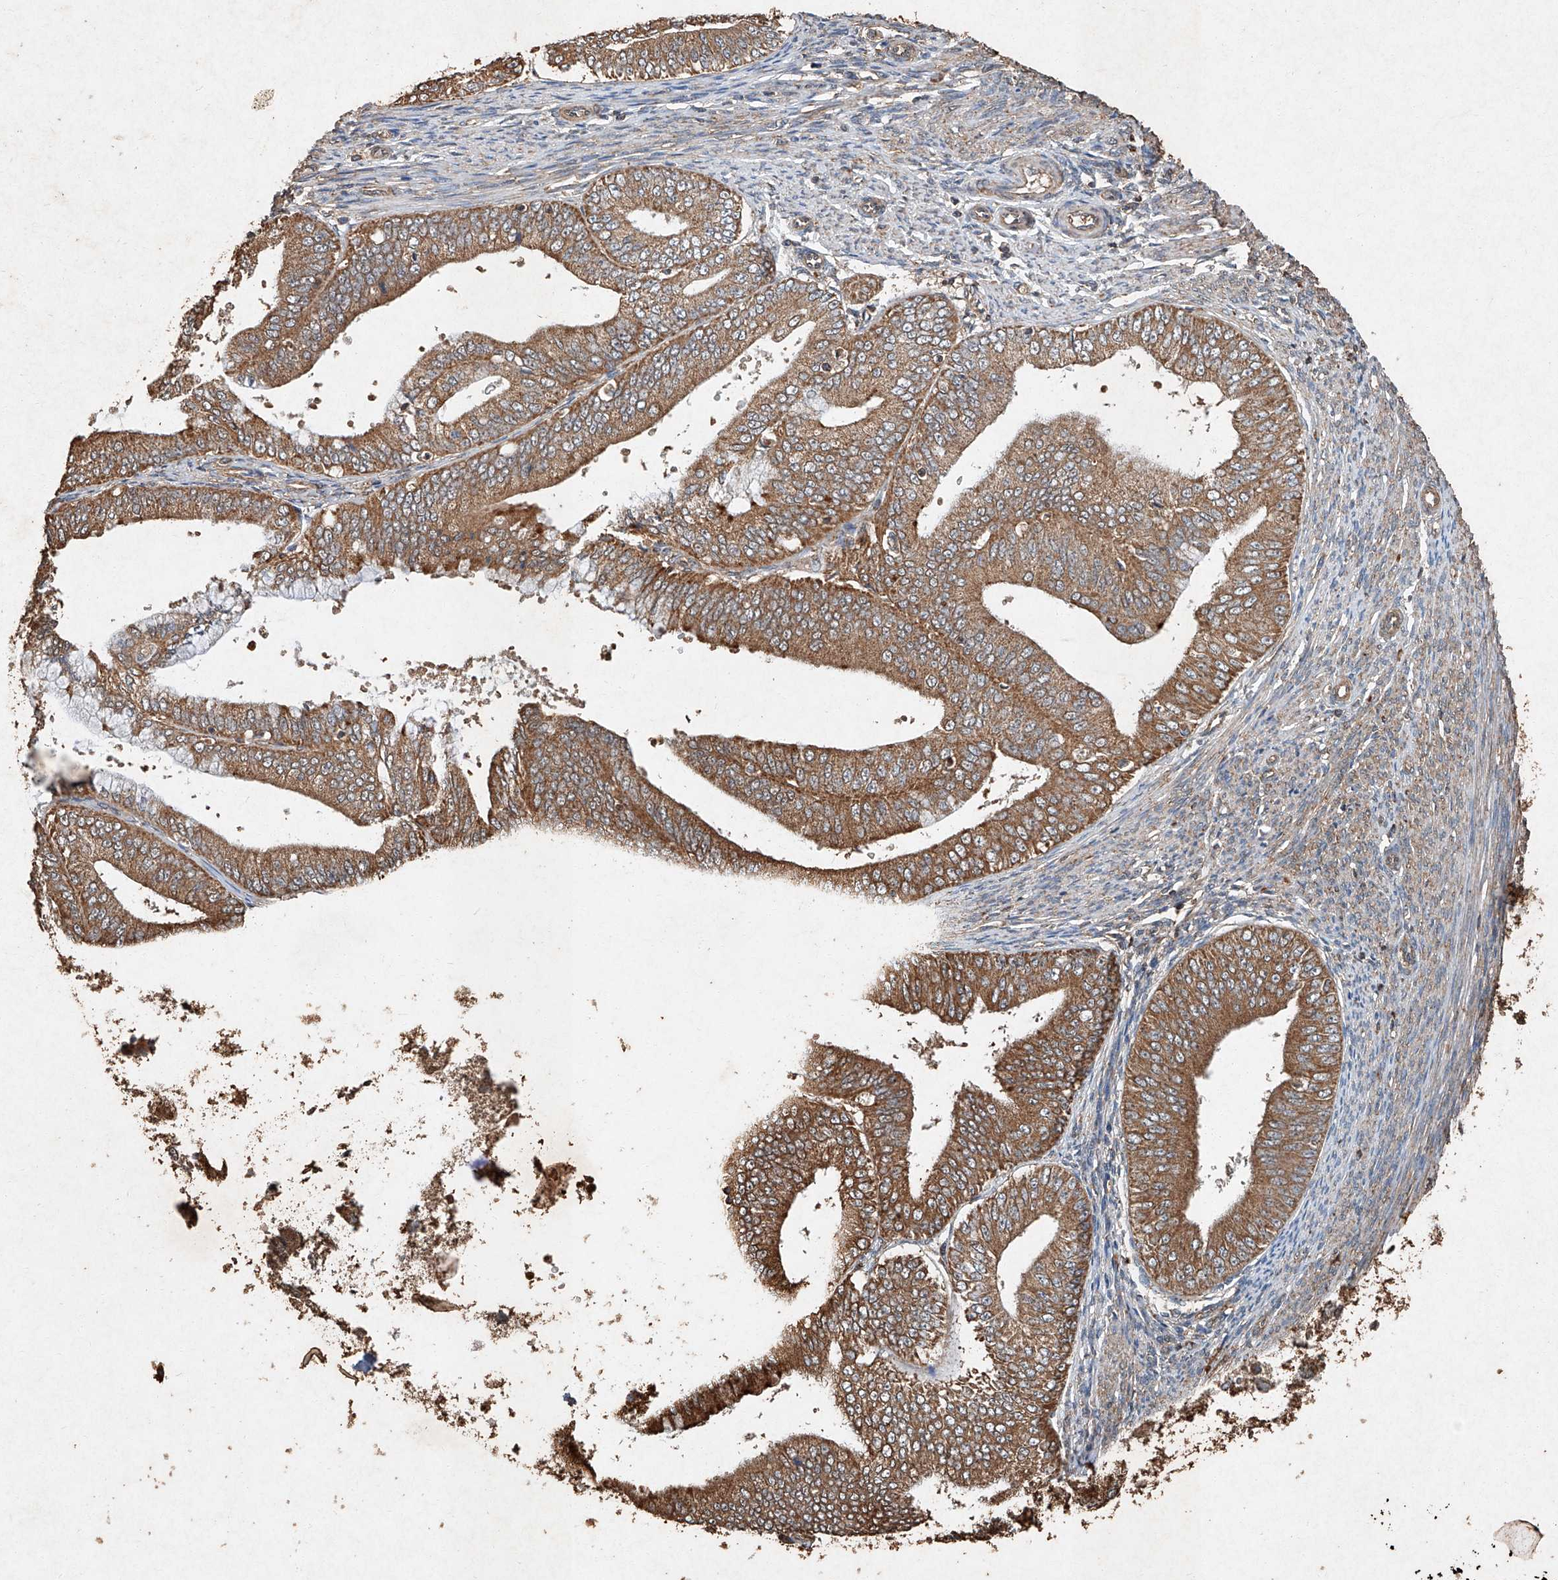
{"staining": {"intensity": "moderate", "quantity": ">75%", "location": "cytoplasmic/membranous"}, "tissue": "endometrial cancer", "cell_type": "Tumor cells", "image_type": "cancer", "snomed": [{"axis": "morphology", "description": "Adenocarcinoma, NOS"}, {"axis": "topography", "description": "Endometrium"}], "caption": "This is an image of immunohistochemistry (IHC) staining of endometrial cancer, which shows moderate expression in the cytoplasmic/membranous of tumor cells.", "gene": "STK3", "patient": {"sex": "female", "age": 63}}